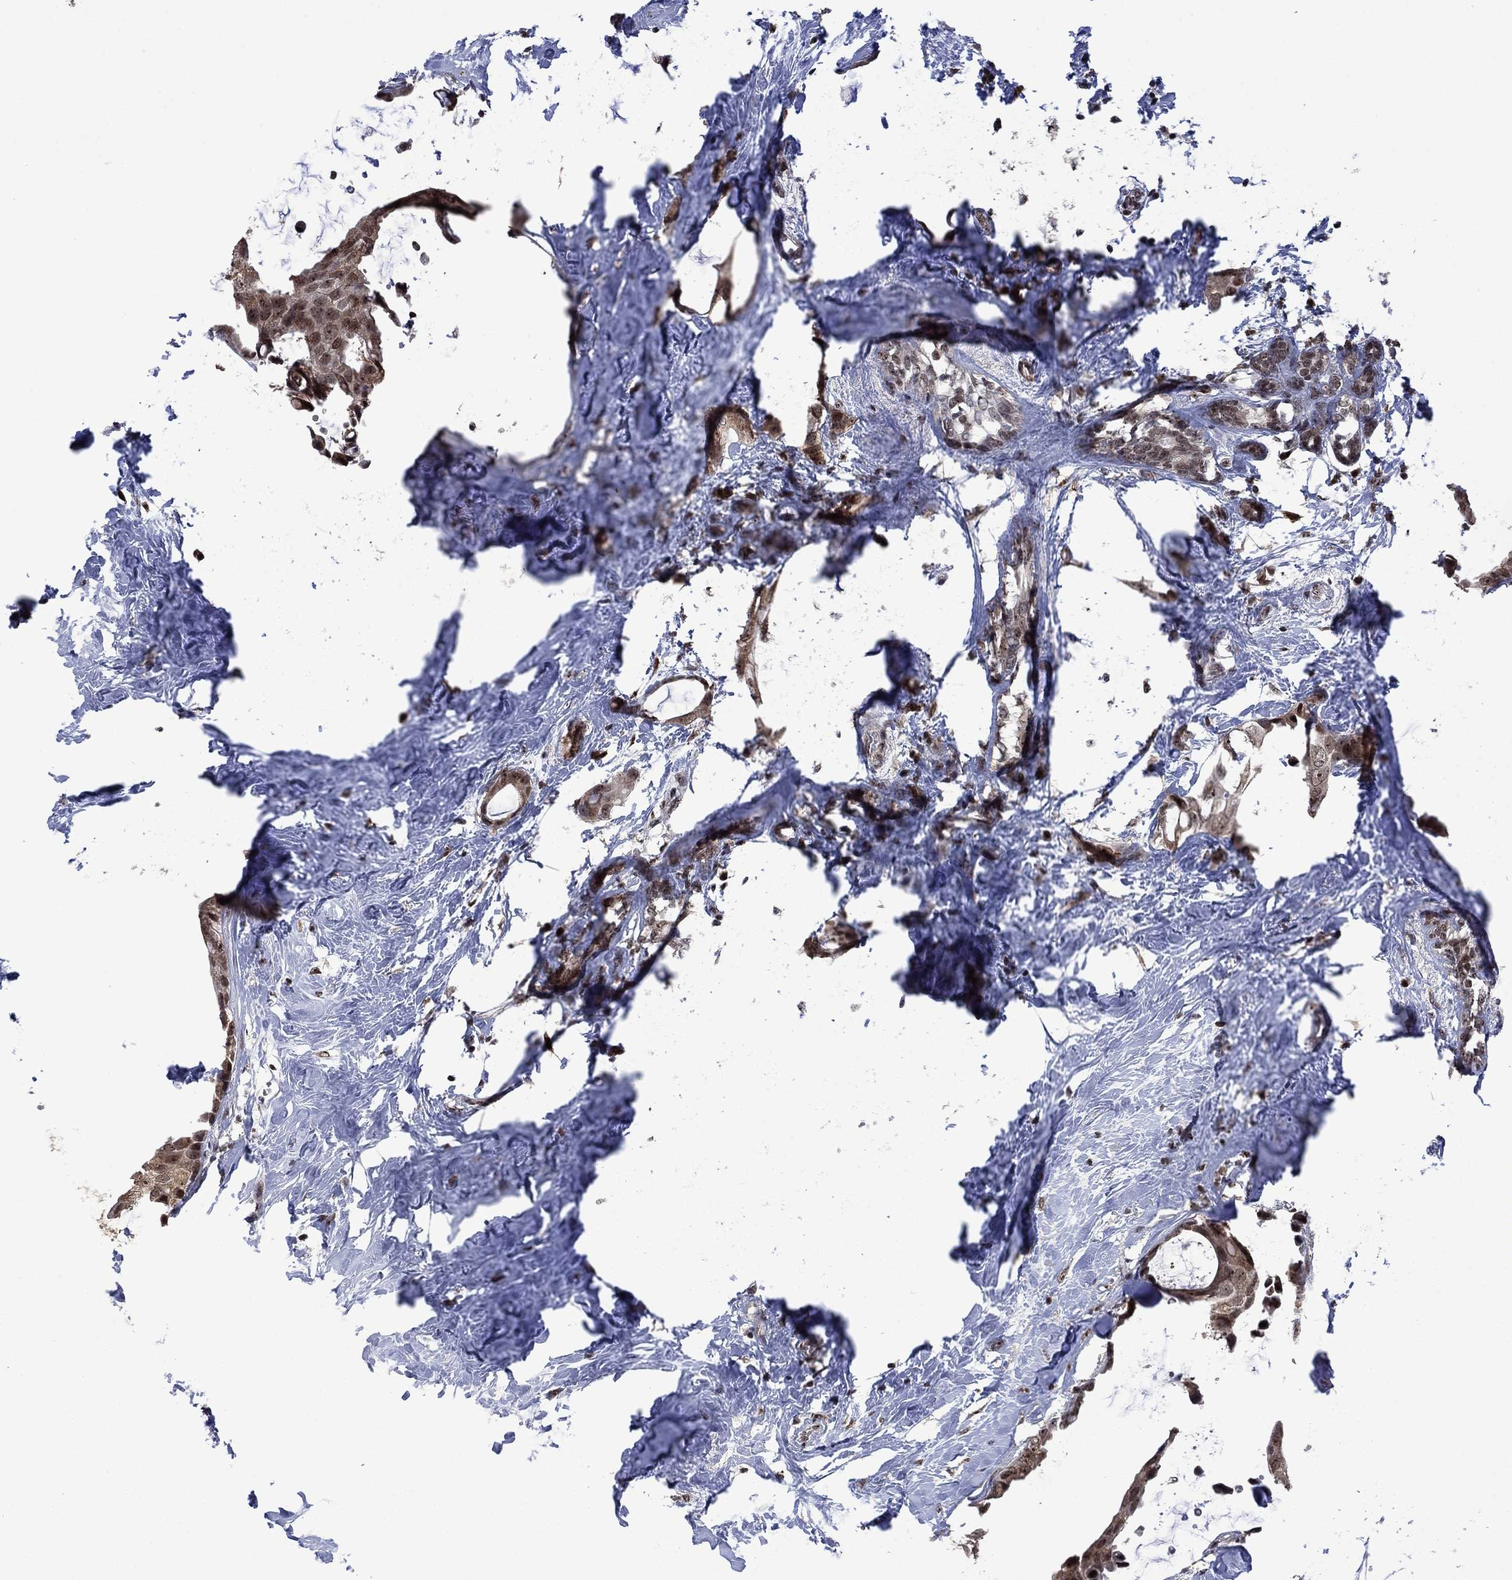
{"staining": {"intensity": "moderate", "quantity": "25%-75%", "location": "cytoplasmic/membranous,nuclear"}, "tissue": "breast cancer", "cell_type": "Tumor cells", "image_type": "cancer", "snomed": [{"axis": "morphology", "description": "Duct carcinoma"}, {"axis": "topography", "description": "Breast"}], "caption": "Immunohistochemistry (IHC) (DAB) staining of human breast cancer shows moderate cytoplasmic/membranous and nuclear protein staining in approximately 25%-75% of tumor cells.", "gene": "FBL", "patient": {"sex": "female", "age": 45}}